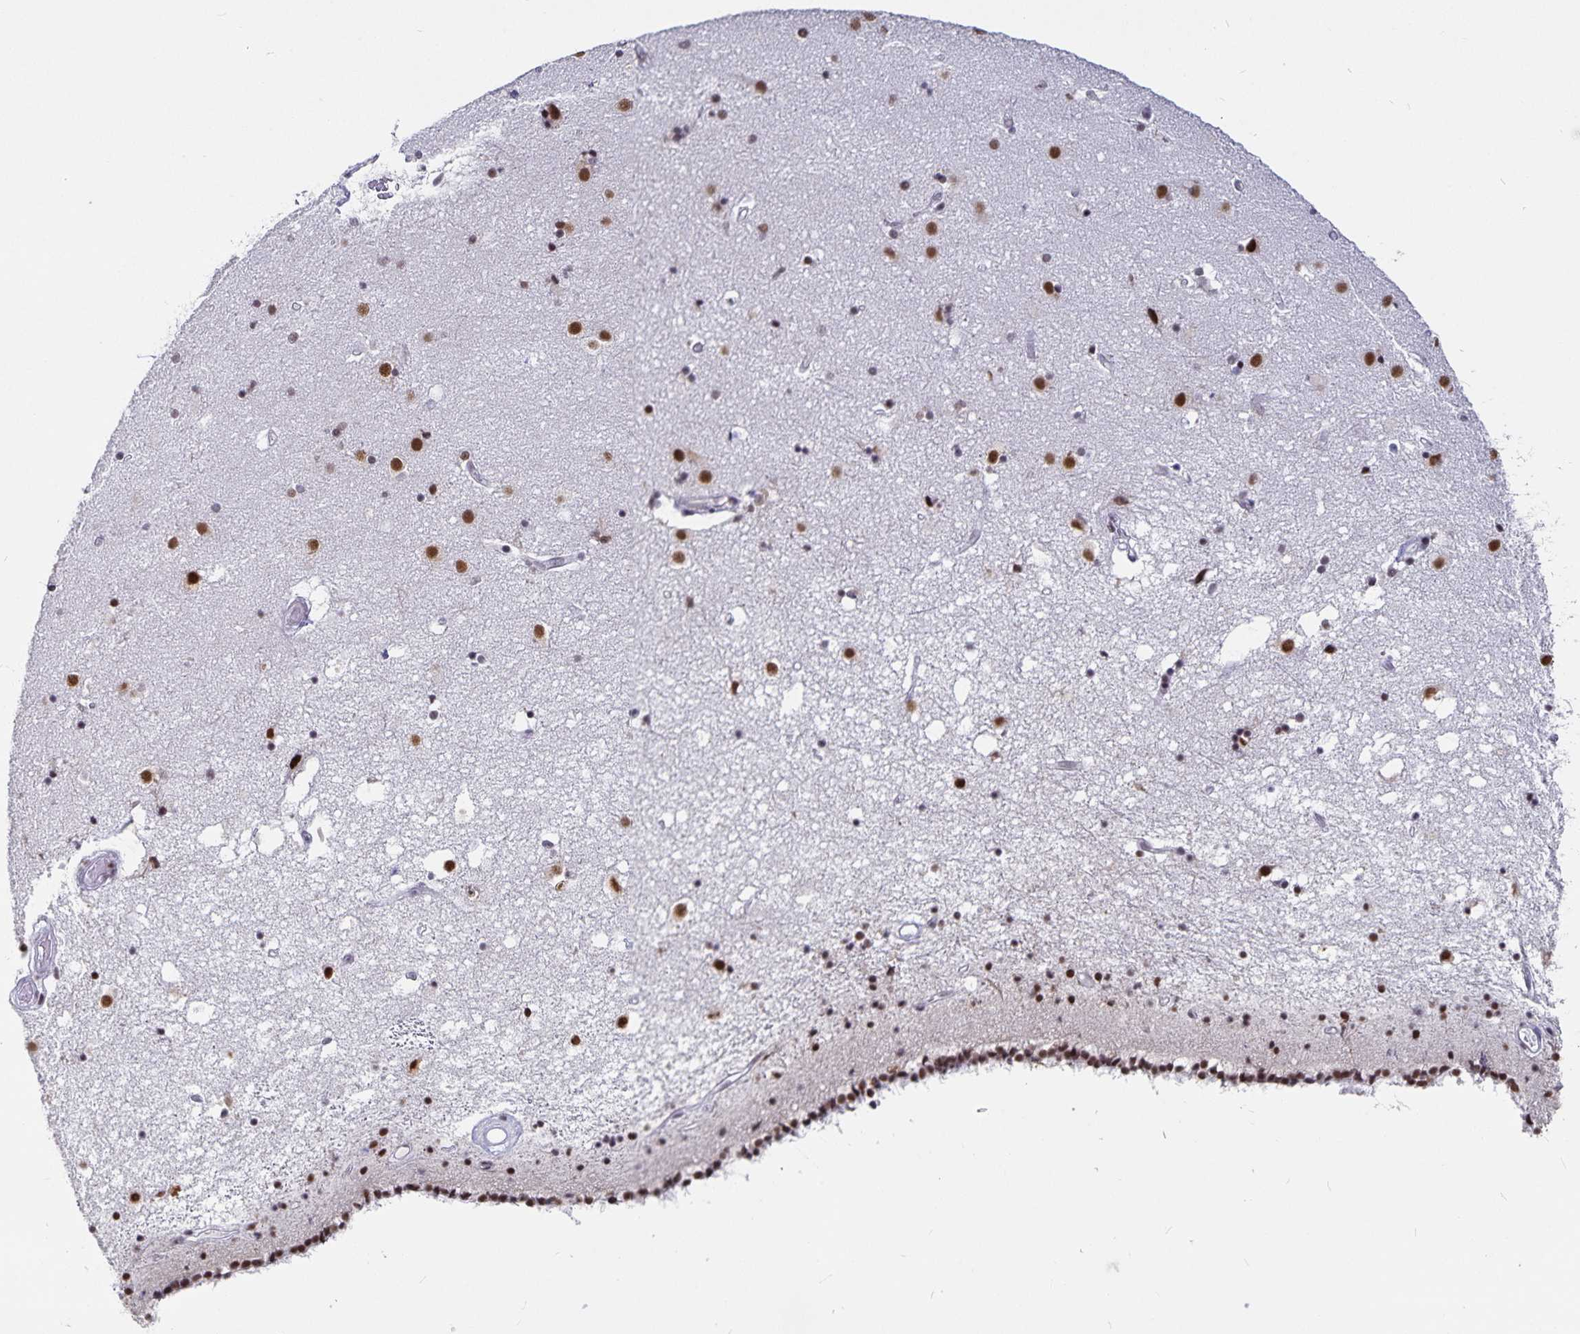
{"staining": {"intensity": "strong", "quantity": "<25%", "location": "nuclear"}, "tissue": "caudate", "cell_type": "Glial cells", "image_type": "normal", "snomed": [{"axis": "morphology", "description": "Normal tissue, NOS"}, {"axis": "topography", "description": "Lateral ventricle wall"}], "caption": "Protein staining reveals strong nuclear expression in approximately <25% of glial cells in normal caudate. Using DAB (brown) and hematoxylin (blue) stains, captured at high magnification using brightfield microscopy.", "gene": "PBX2", "patient": {"sex": "female", "age": 71}}